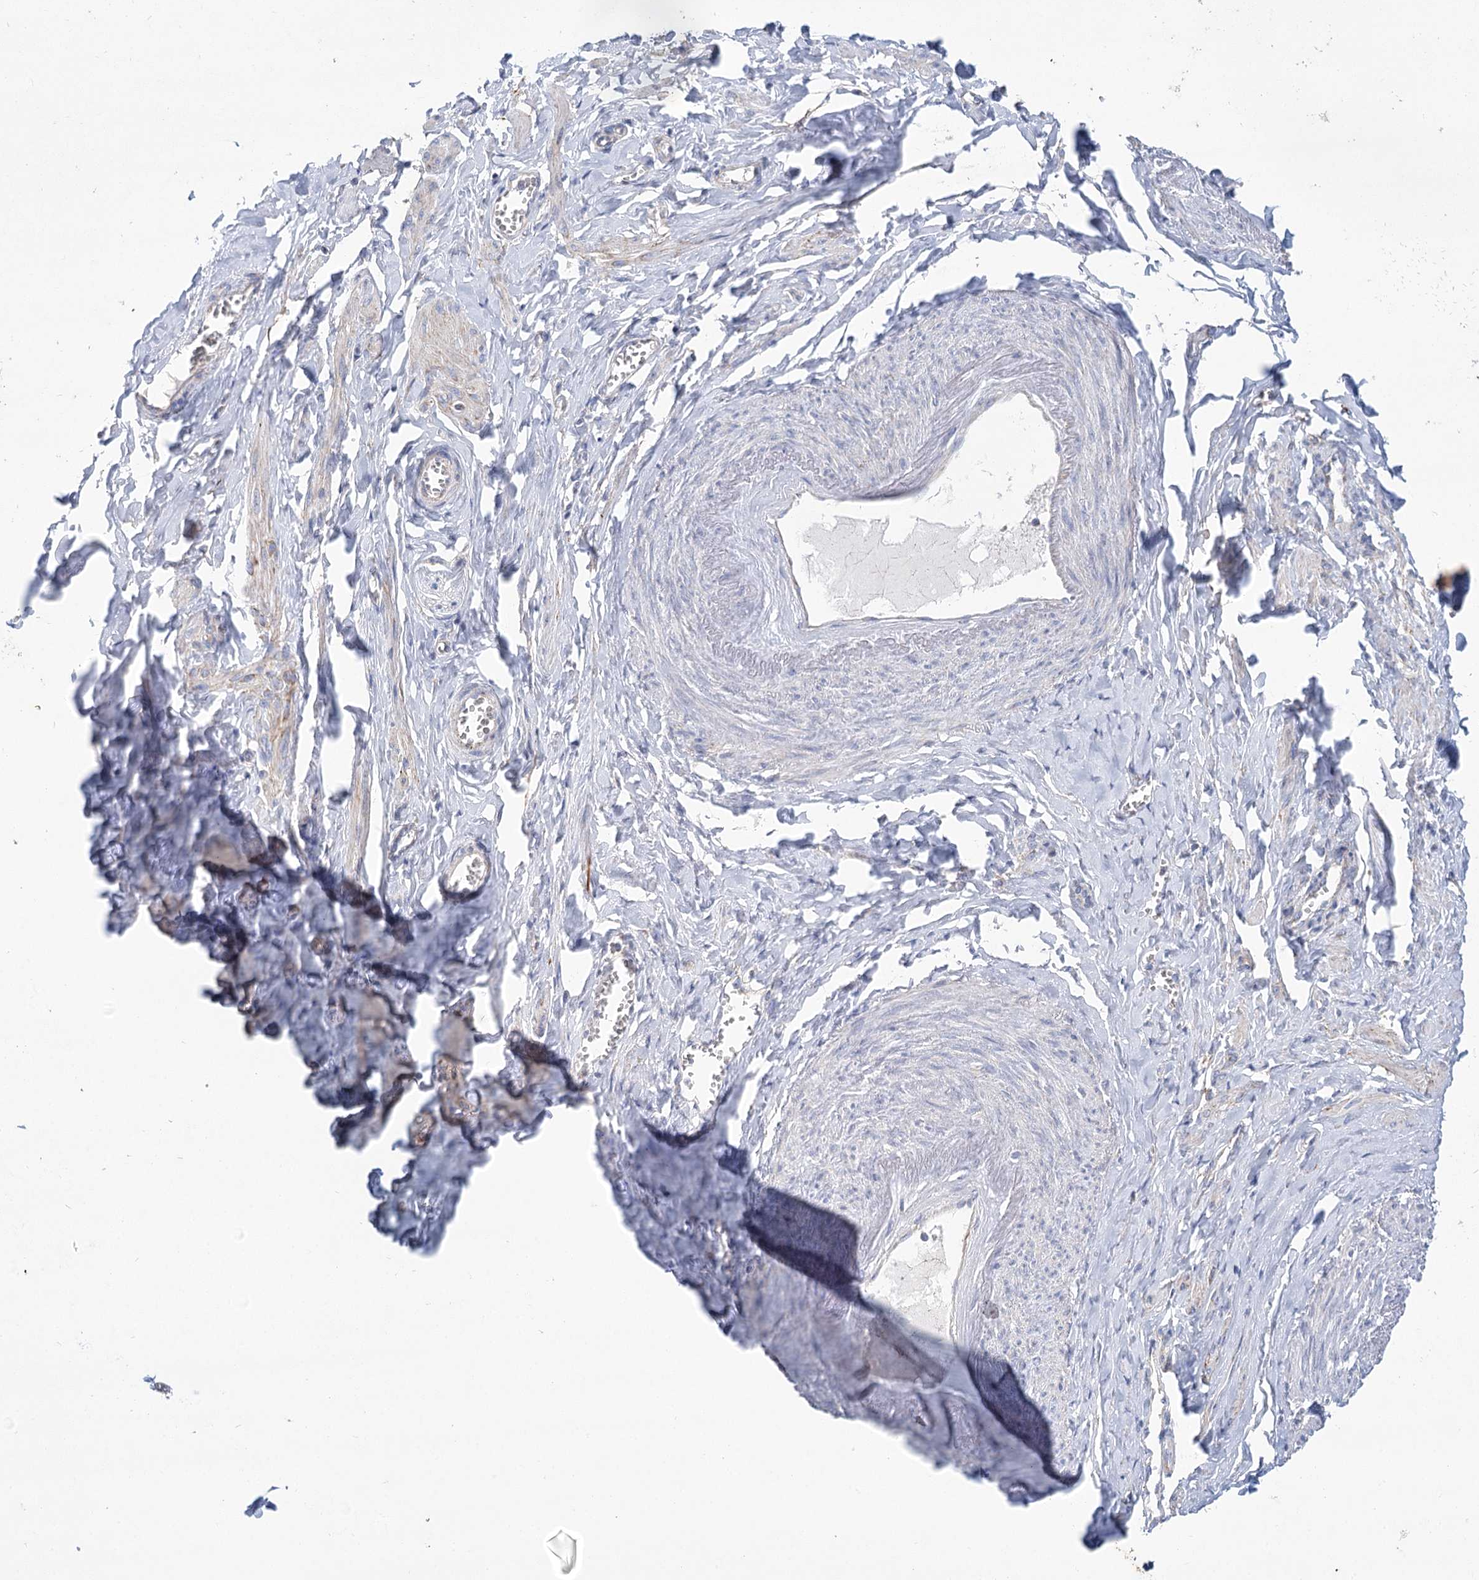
{"staining": {"intensity": "negative", "quantity": "none", "location": "none"}, "tissue": "adipose tissue", "cell_type": "Adipocytes", "image_type": "normal", "snomed": [{"axis": "morphology", "description": "Normal tissue, NOS"}, {"axis": "topography", "description": "Vascular tissue"}, {"axis": "topography", "description": "Fallopian tube"}, {"axis": "topography", "description": "Ovary"}], "caption": "The histopathology image exhibits no staining of adipocytes in unremarkable adipose tissue.", "gene": "SNX7", "patient": {"sex": "female", "age": 67}}